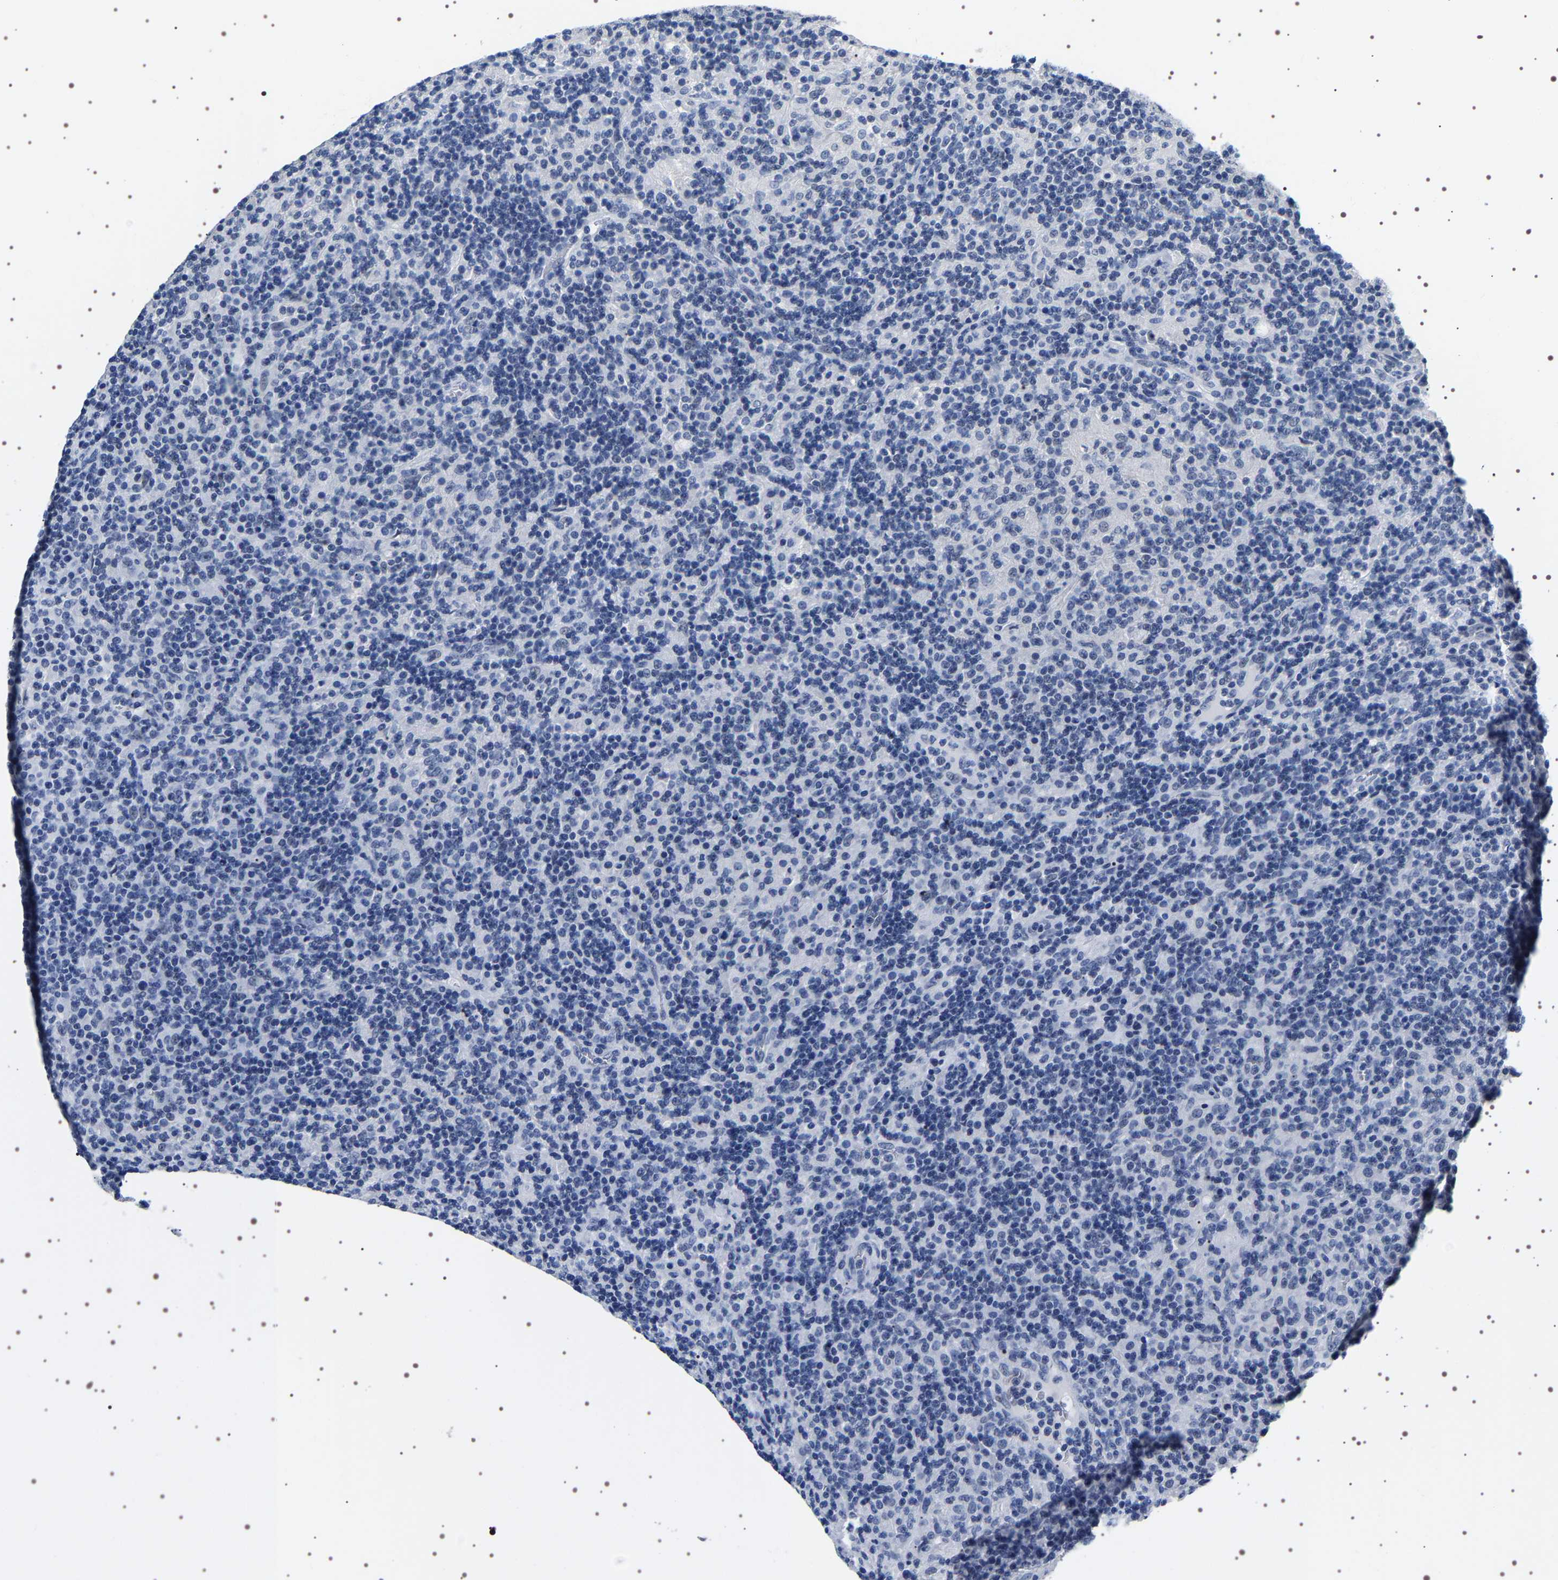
{"staining": {"intensity": "negative", "quantity": "none", "location": "none"}, "tissue": "lymphoma", "cell_type": "Tumor cells", "image_type": "cancer", "snomed": [{"axis": "morphology", "description": "Hodgkin's disease, NOS"}, {"axis": "topography", "description": "Lymph node"}], "caption": "Lymphoma was stained to show a protein in brown. There is no significant staining in tumor cells.", "gene": "UBQLN3", "patient": {"sex": "male", "age": 70}}